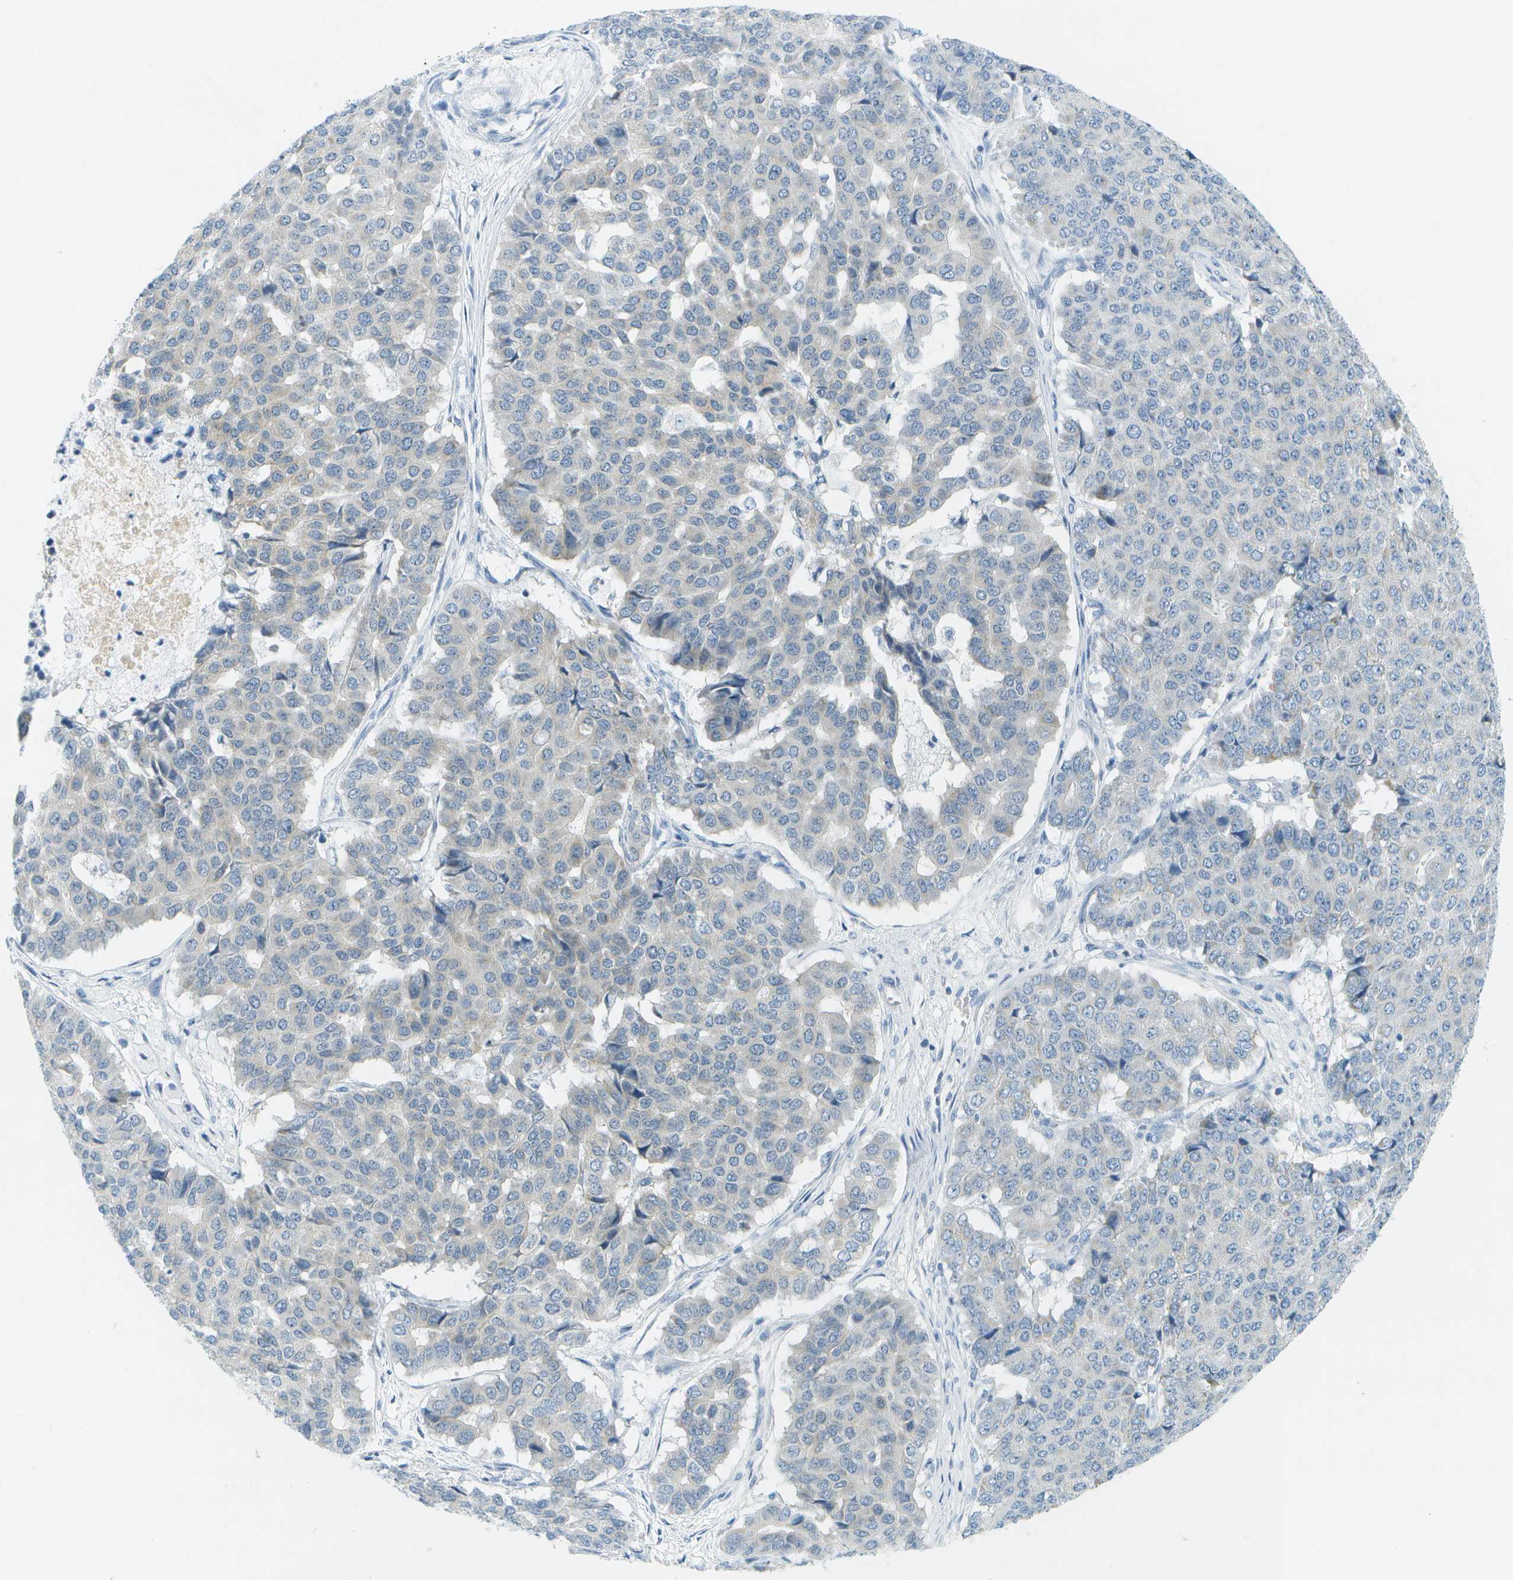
{"staining": {"intensity": "negative", "quantity": "none", "location": "none"}, "tissue": "pancreatic cancer", "cell_type": "Tumor cells", "image_type": "cancer", "snomed": [{"axis": "morphology", "description": "Adenocarcinoma, NOS"}, {"axis": "topography", "description": "Pancreas"}], "caption": "DAB (3,3'-diaminobenzidine) immunohistochemical staining of pancreatic cancer reveals no significant staining in tumor cells.", "gene": "SMYD5", "patient": {"sex": "male", "age": 50}}